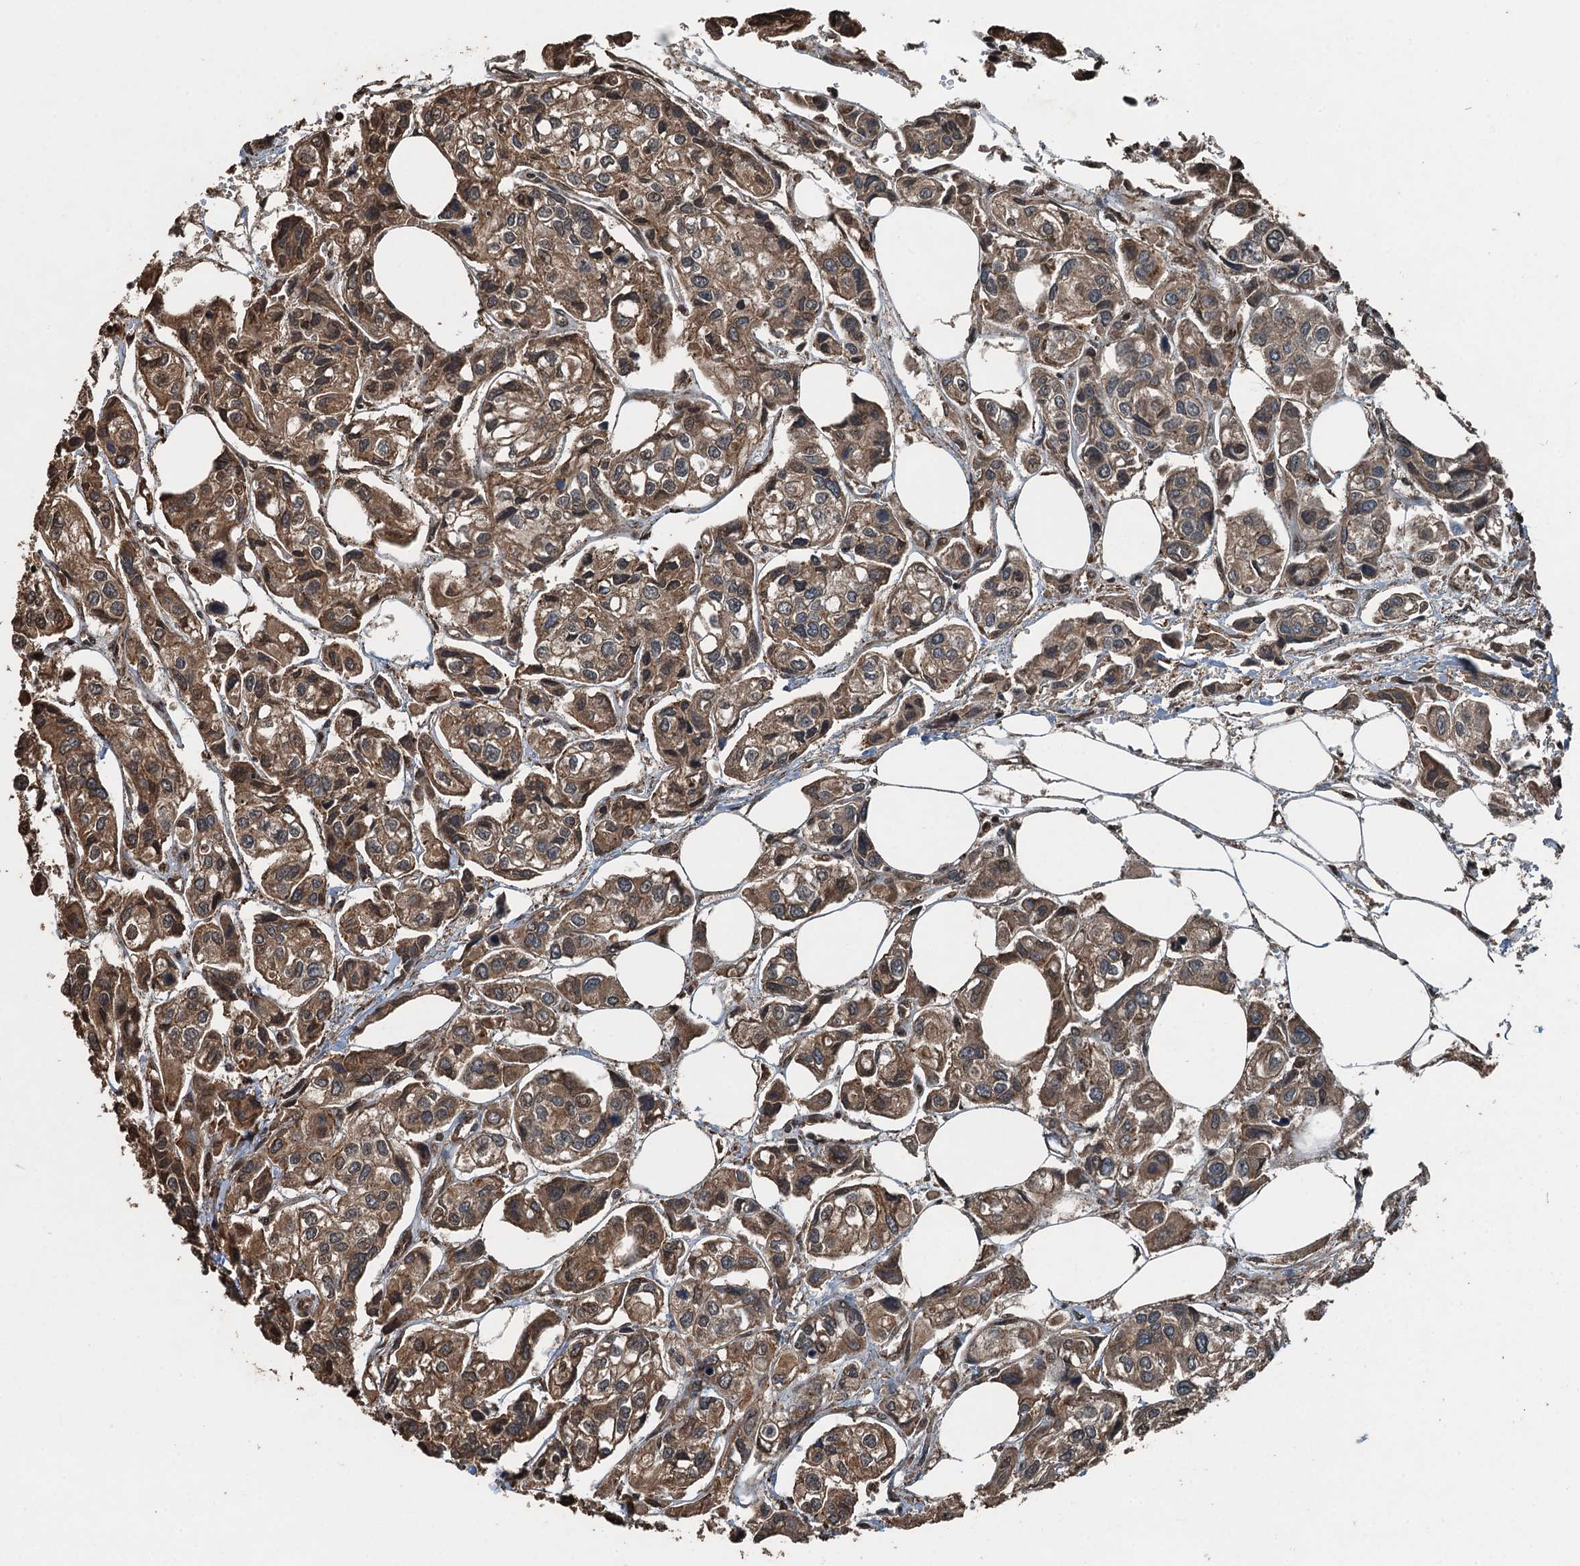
{"staining": {"intensity": "moderate", "quantity": ">75%", "location": "cytoplasmic/membranous,nuclear"}, "tissue": "urothelial cancer", "cell_type": "Tumor cells", "image_type": "cancer", "snomed": [{"axis": "morphology", "description": "Urothelial carcinoma, High grade"}, {"axis": "topography", "description": "Urinary bladder"}], "caption": "Brown immunohistochemical staining in human urothelial cancer shows moderate cytoplasmic/membranous and nuclear positivity in approximately >75% of tumor cells. (DAB (3,3'-diaminobenzidine) = brown stain, brightfield microscopy at high magnification).", "gene": "TCTN1", "patient": {"sex": "male", "age": 67}}